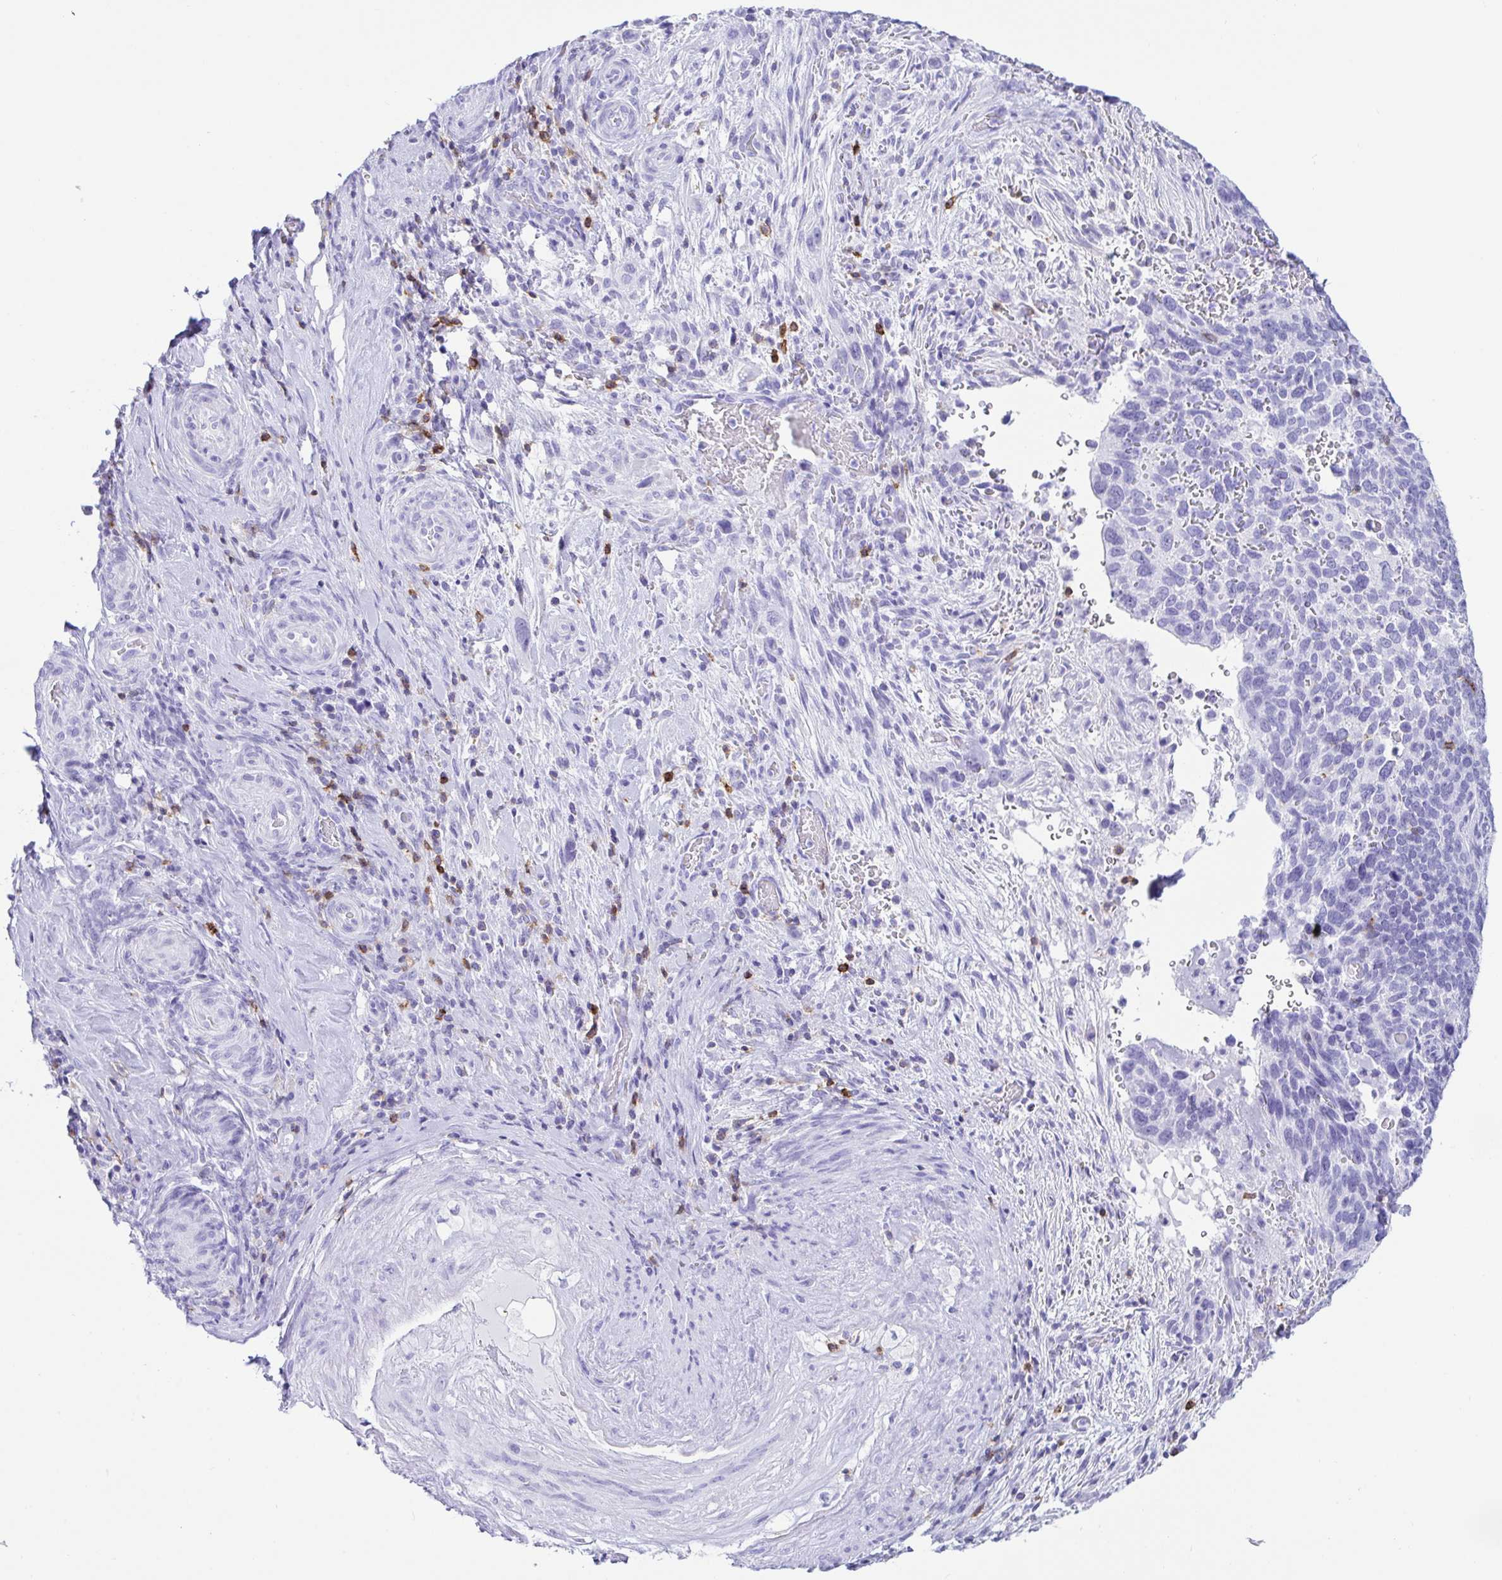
{"staining": {"intensity": "negative", "quantity": "none", "location": "none"}, "tissue": "cervical cancer", "cell_type": "Tumor cells", "image_type": "cancer", "snomed": [{"axis": "morphology", "description": "Squamous cell carcinoma, NOS"}, {"axis": "topography", "description": "Cervix"}], "caption": "The micrograph demonstrates no staining of tumor cells in cervical cancer (squamous cell carcinoma).", "gene": "CD5", "patient": {"sex": "female", "age": 51}}